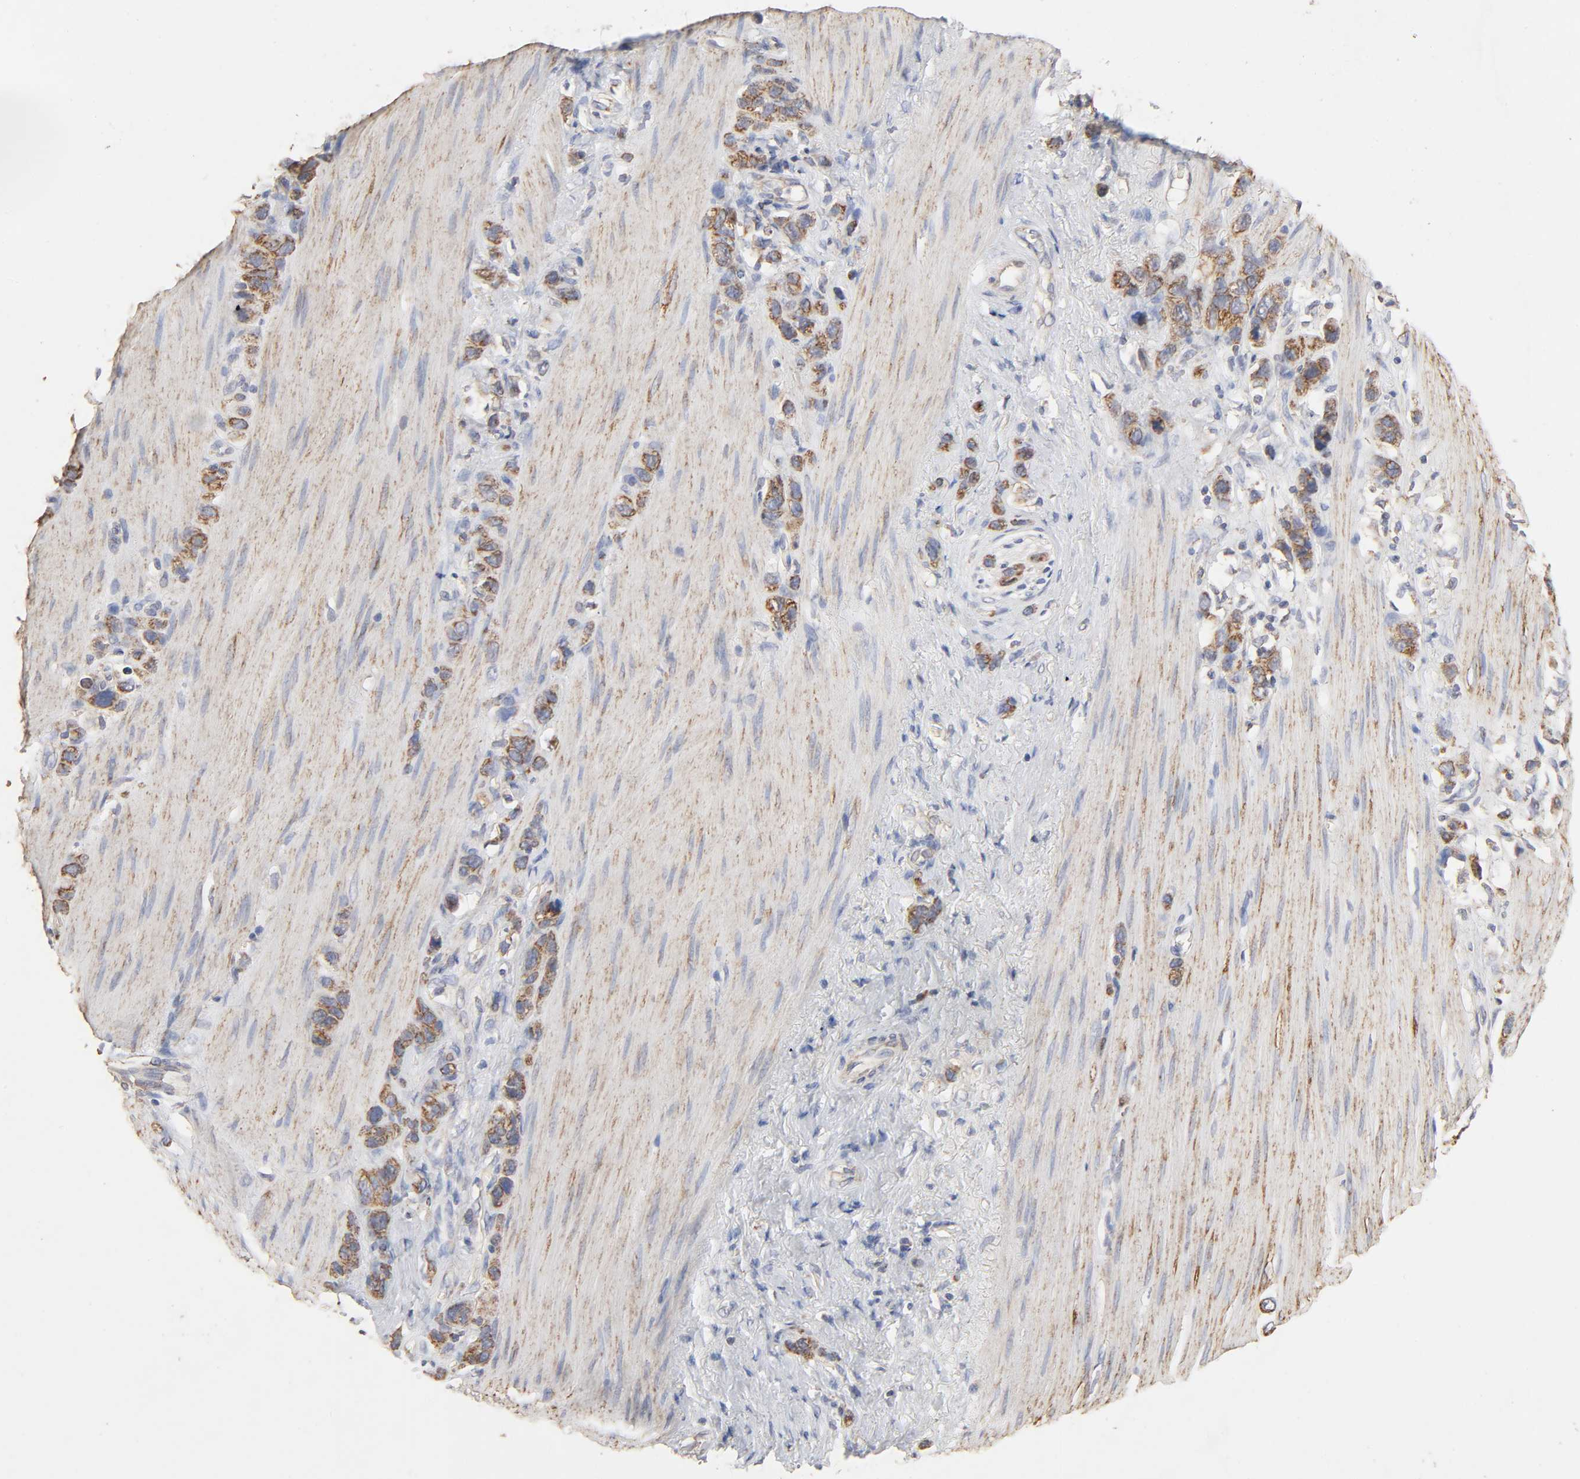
{"staining": {"intensity": "moderate", "quantity": ">75%", "location": "cytoplasmic/membranous"}, "tissue": "stomach cancer", "cell_type": "Tumor cells", "image_type": "cancer", "snomed": [{"axis": "morphology", "description": "Normal tissue, NOS"}, {"axis": "morphology", "description": "Adenocarcinoma, NOS"}, {"axis": "morphology", "description": "Adenocarcinoma, High grade"}, {"axis": "topography", "description": "Stomach, upper"}, {"axis": "topography", "description": "Stomach"}], "caption": "This is an image of IHC staining of stomach adenocarcinoma, which shows moderate staining in the cytoplasmic/membranous of tumor cells.", "gene": "CYCS", "patient": {"sex": "female", "age": 65}}